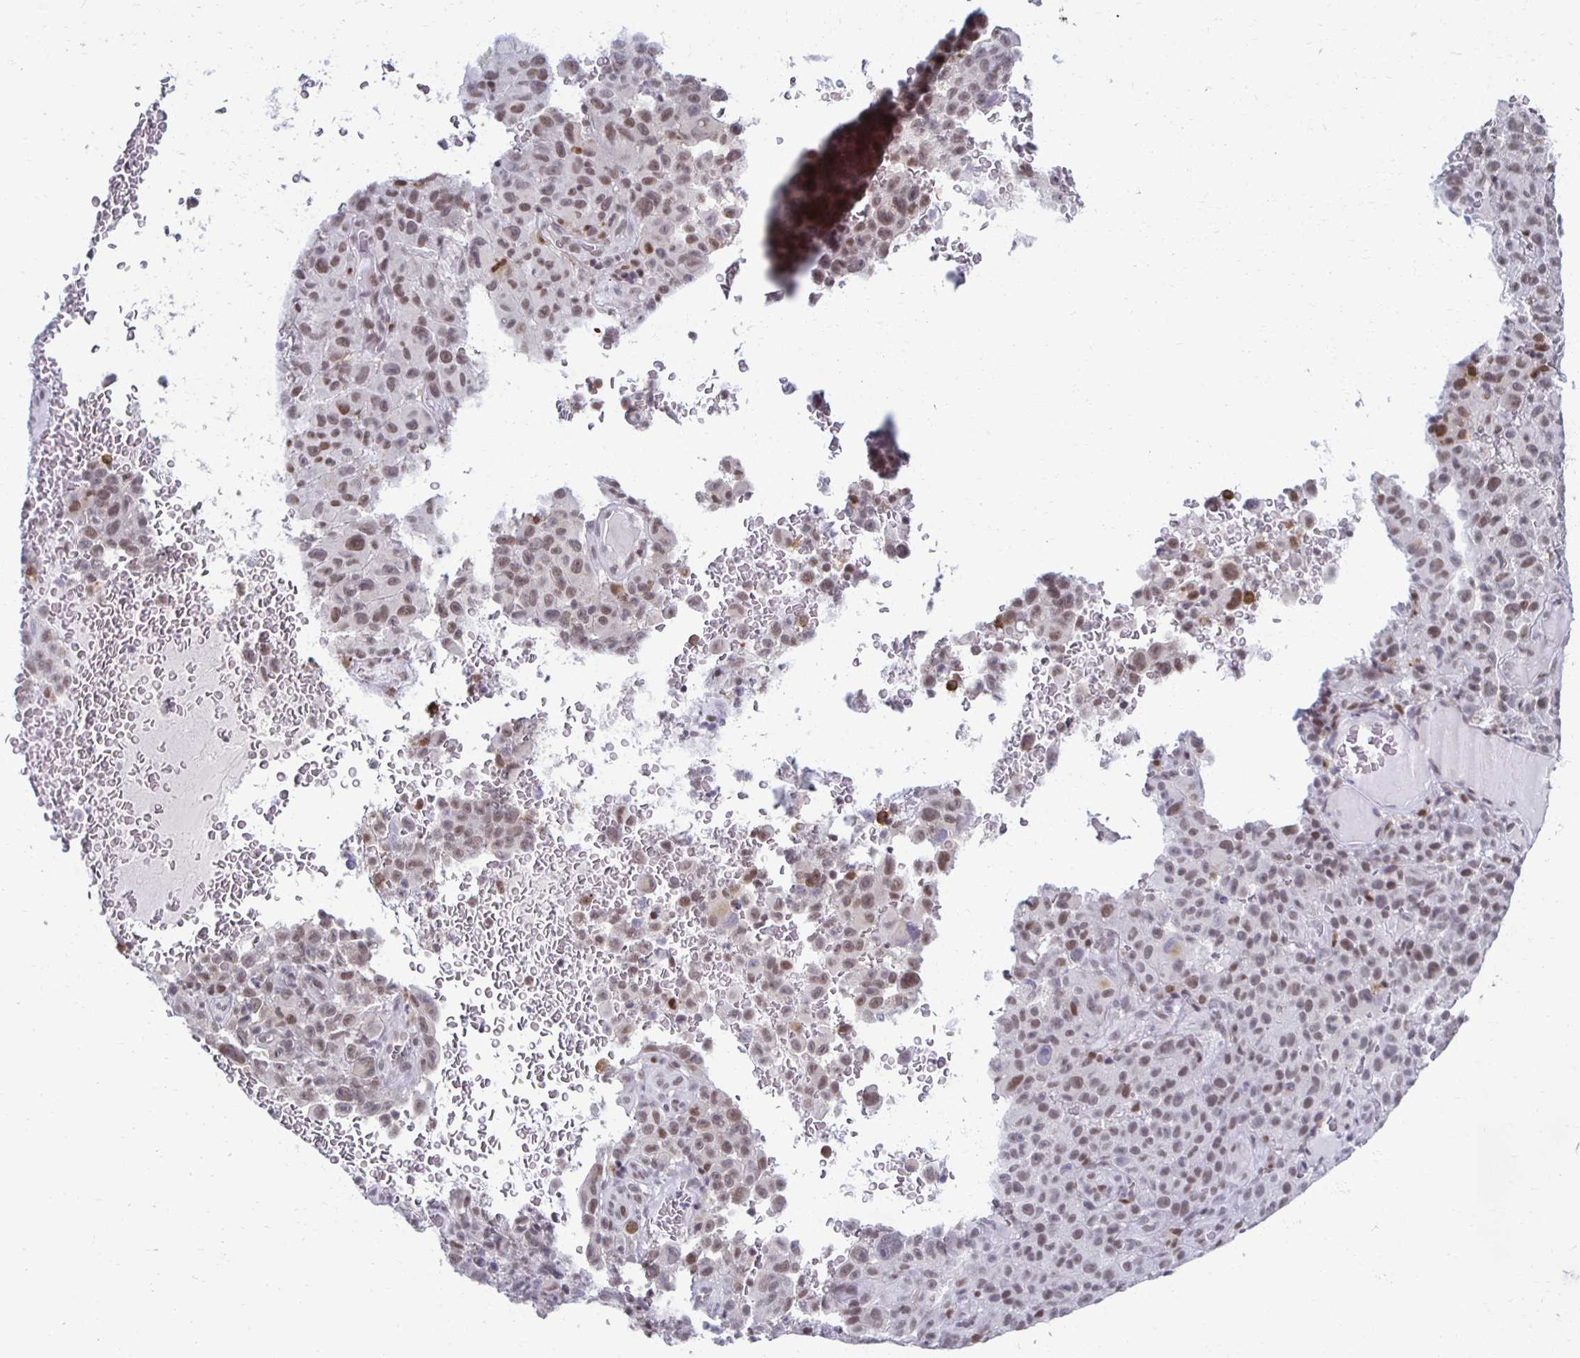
{"staining": {"intensity": "moderate", "quantity": ">75%", "location": "nuclear"}, "tissue": "melanoma", "cell_type": "Tumor cells", "image_type": "cancer", "snomed": [{"axis": "morphology", "description": "Malignant melanoma, NOS"}, {"axis": "topography", "description": "Skin"}], "caption": "Malignant melanoma stained for a protein (brown) displays moderate nuclear positive staining in approximately >75% of tumor cells.", "gene": "IRF7", "patient": {"sex": "female", "age": 82}}